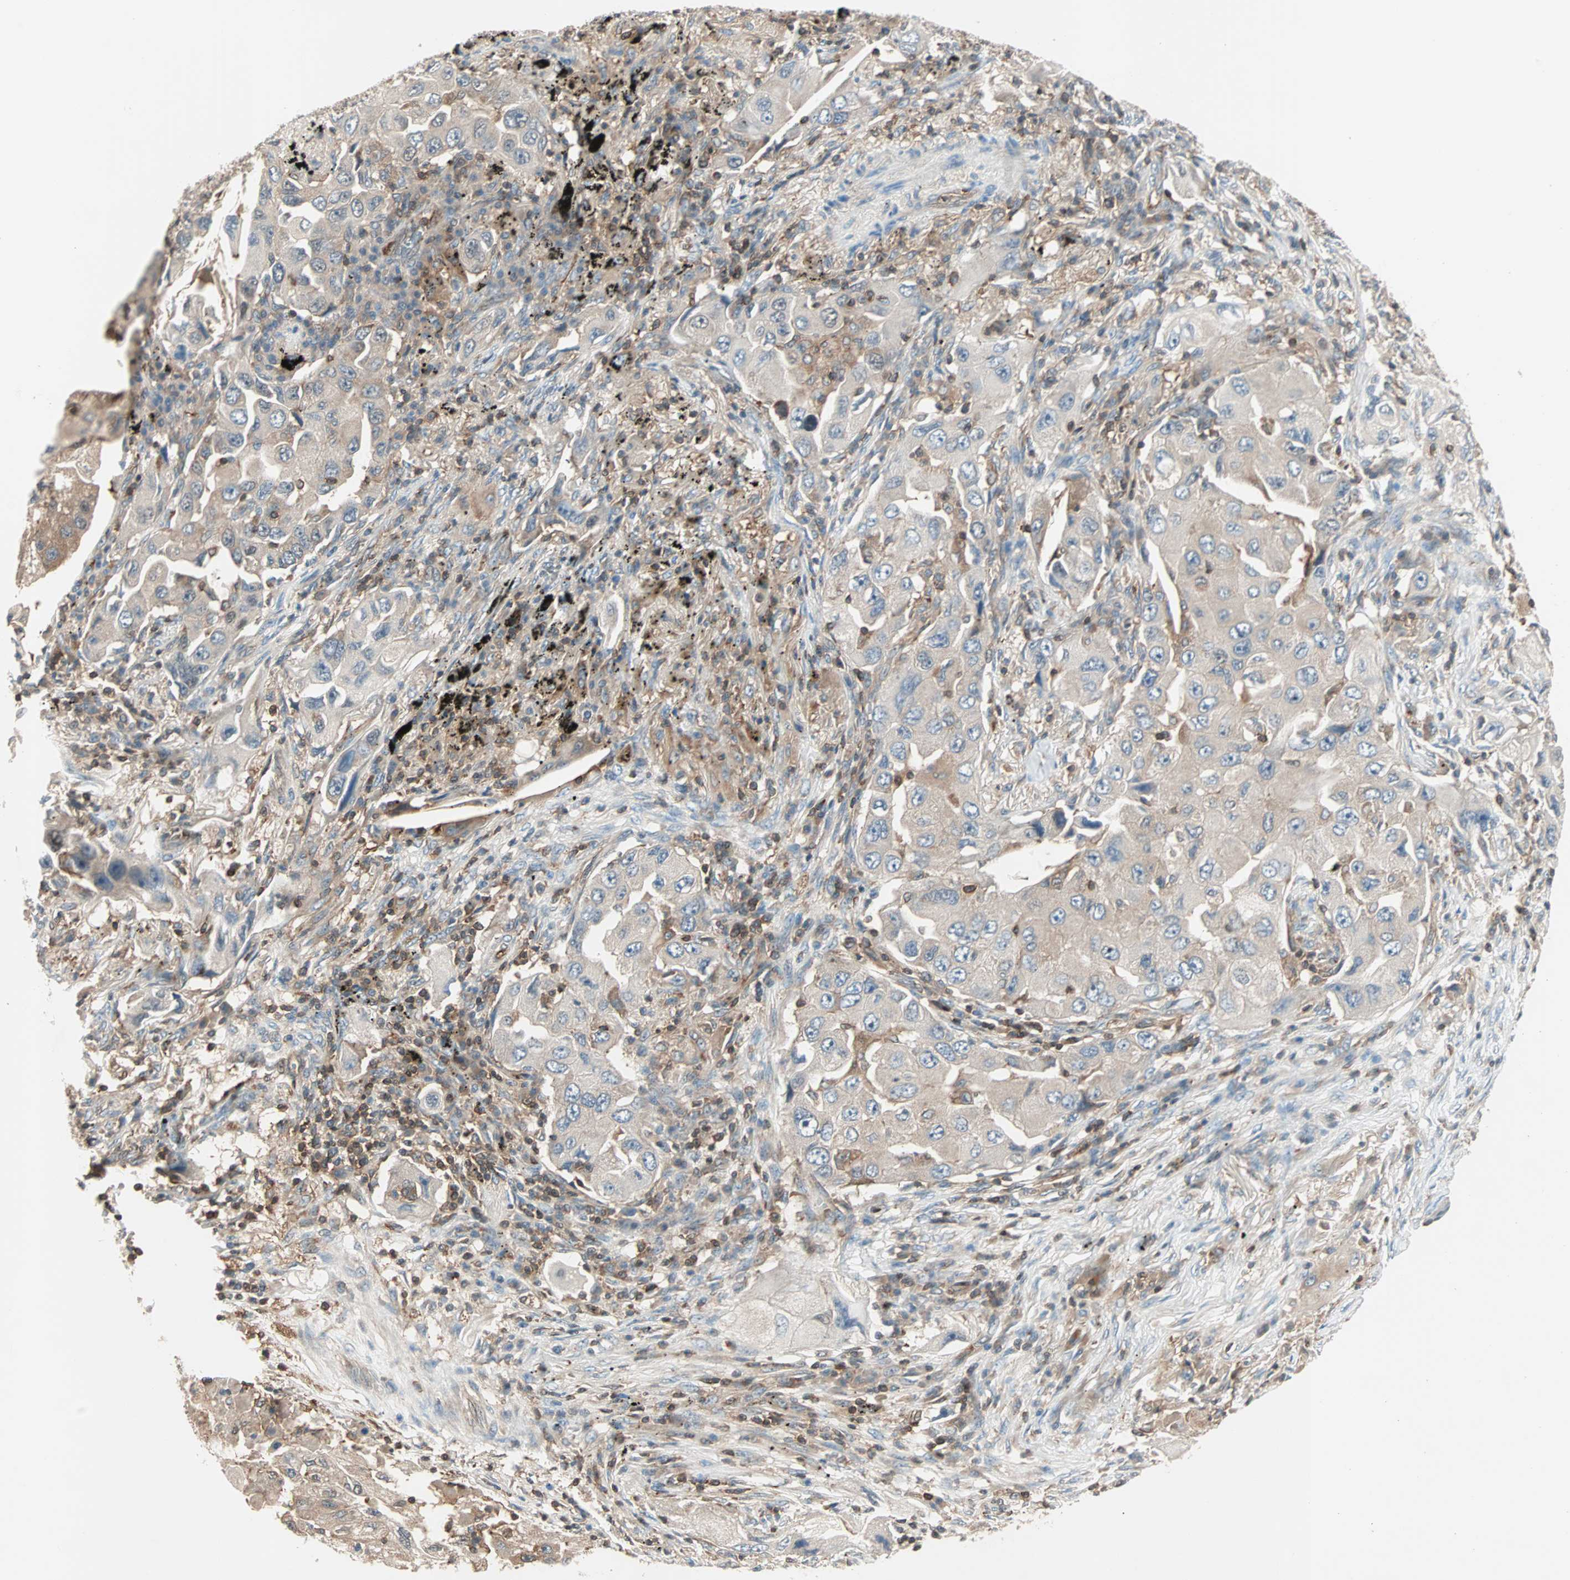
{"staining": {"intensity": "weak", "quantity": ">75%", "location": "cytoplasmic/membranous"}, "tissue": "lung cancer", "cell_type": "Tumor cells", "image_type": "cancer", "snomed": [{"axis": "morphology", "description": "Adenocarcinoma, NOS"}, {"axis": "topography", "description": "Lung"}], "caption": "About >75% of tumor cells in adenocarcinoma (lung) display weak cytoplasmic/membranous protein expression as visualized by brown immunohistochemical staining.", "gene": "TEC", "patient": {"sex": "female", "age": 65}}